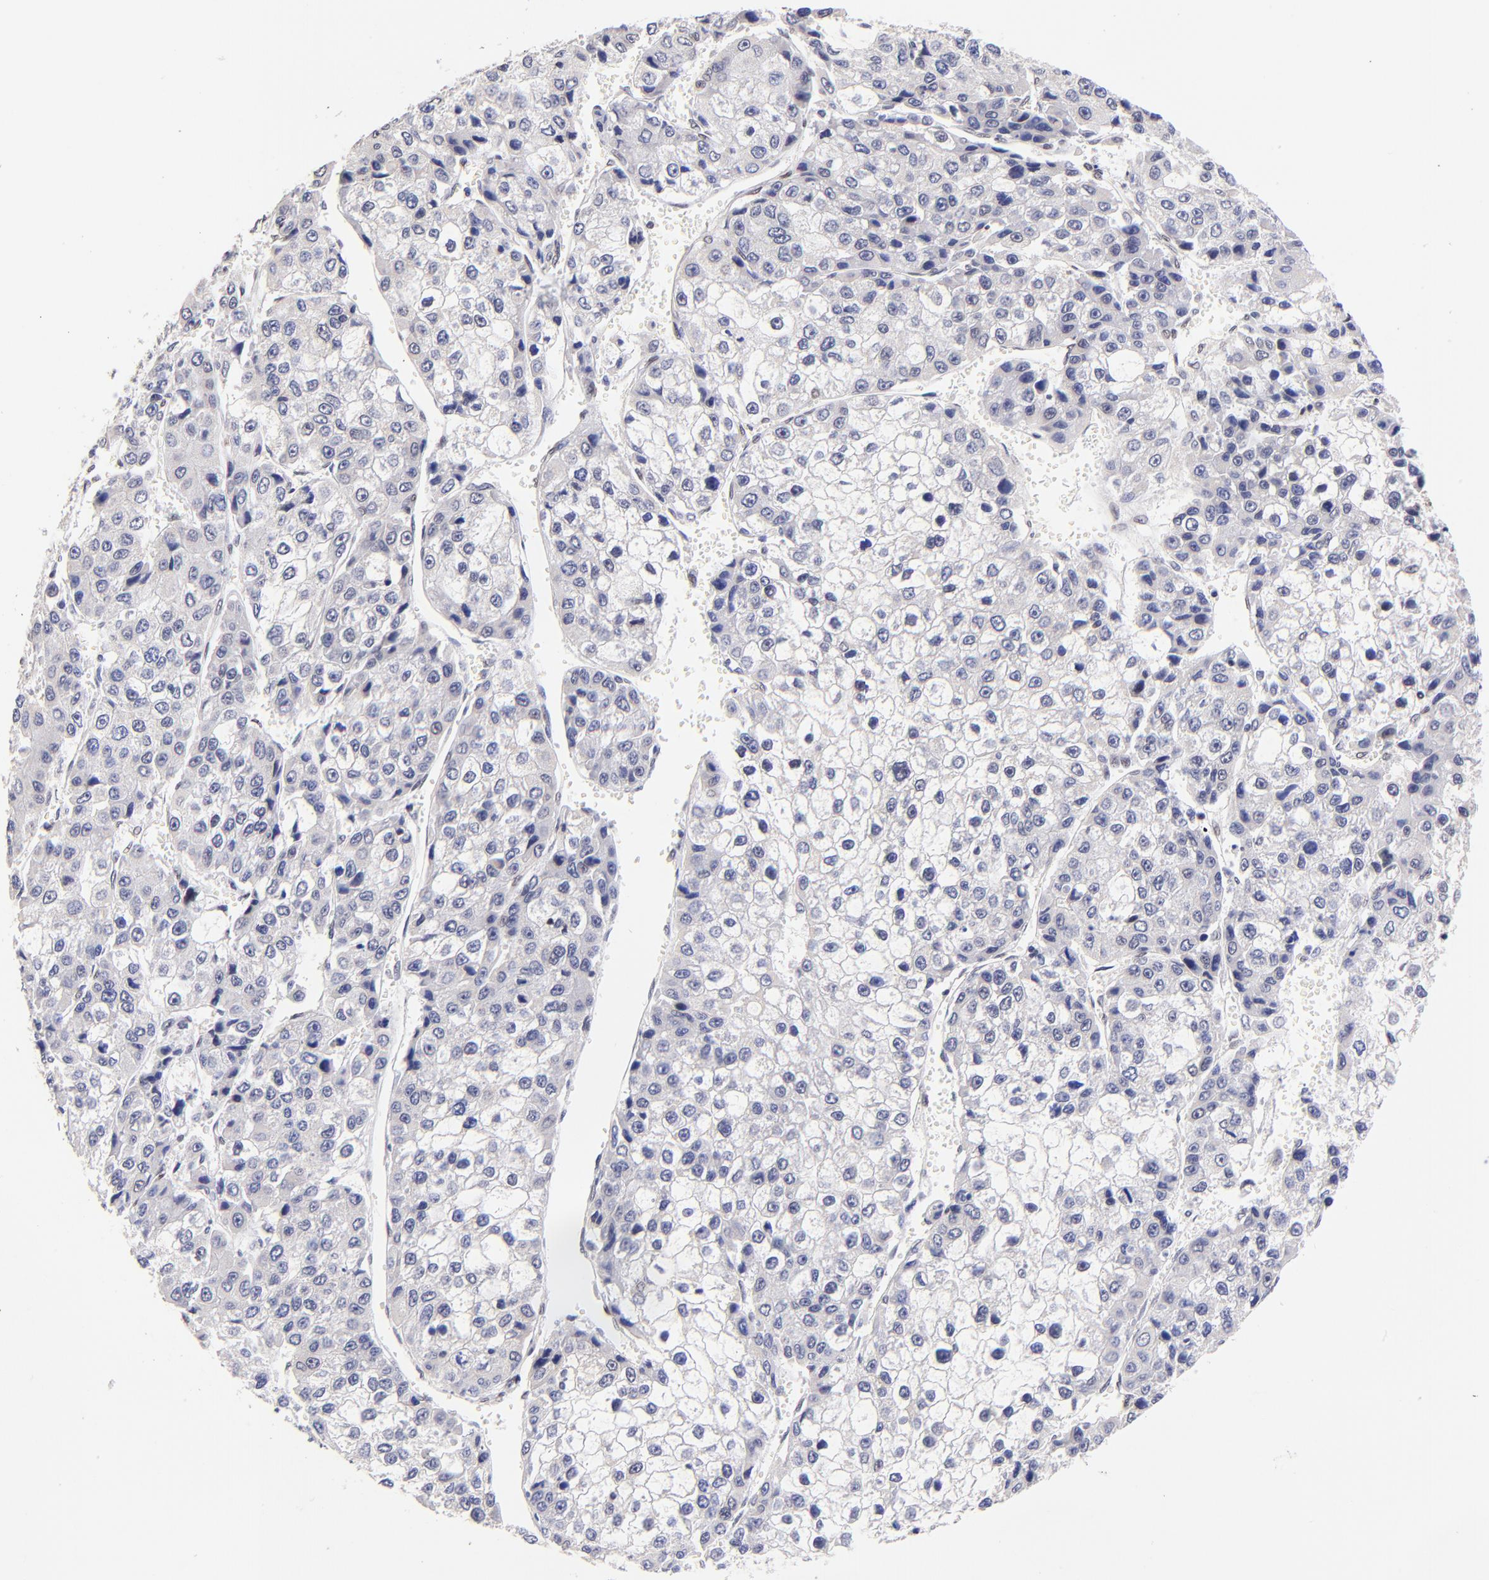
{"staining": {"intensity": "weak", "quantity": "<25%", "location": "nuclear"}, "tissue": "liver cancer", "cell_type": "Tumor cells", "image_type": "cancer", "snomed": [{"axis": "morphology", "description": "Carcinoma, Hepatocellular, NOS"}, {"axis": "topography", "description": "Liver"}], "caption": "Liver hepatocellular carcinoma was stained to show a protein in brown. There is no significant positivity in tumor cells.", "gene": "MIDEAS", "patient": {"sex": "female", "age": 66}}